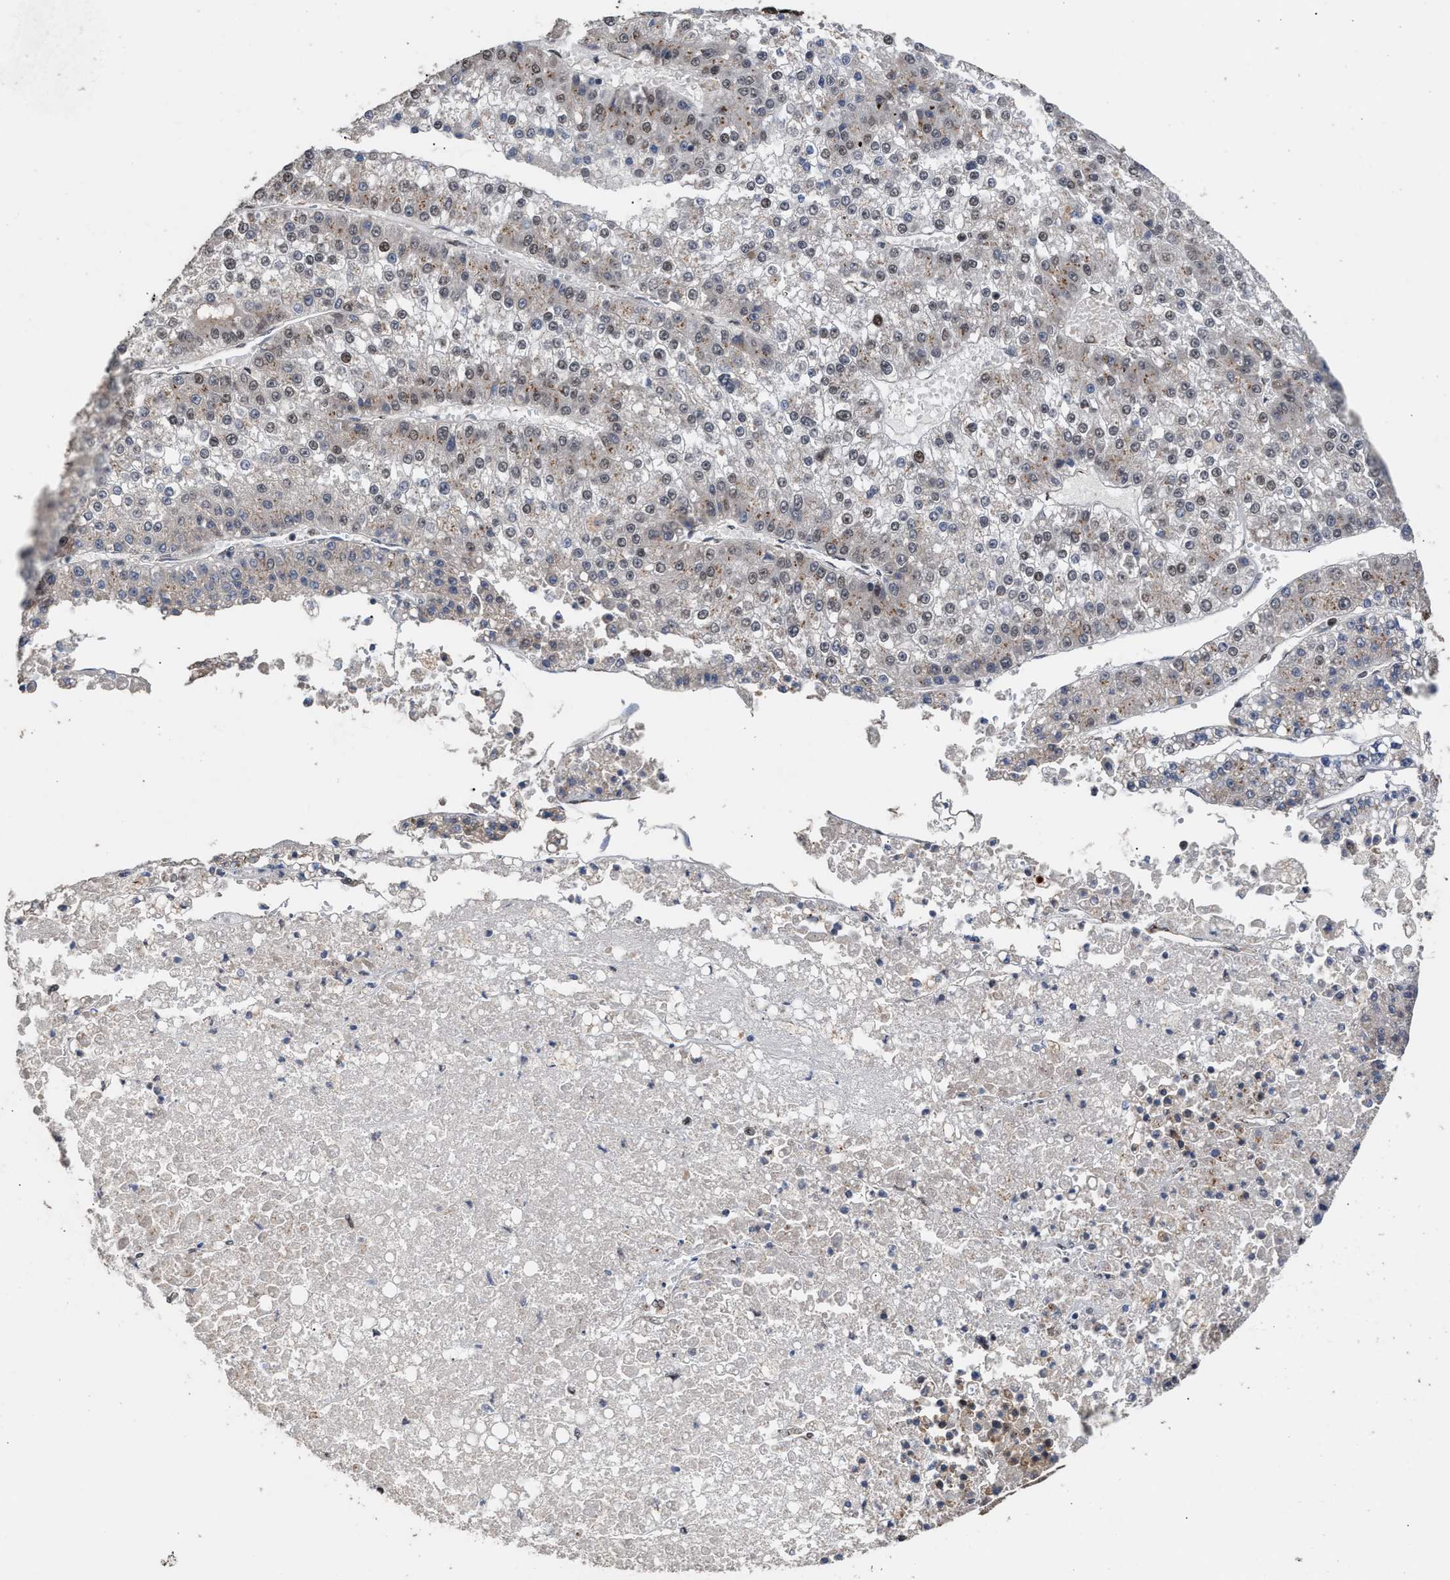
{"staining": {"intensity": "weak", "quantity": "25%-75%", "location": "cytoplasmic/membranous,nuclear"}, "tissue": "liver cancer", "cell_type": "Tumor cells", "image_type": "cancer", "snomed": [{"axis": "morphology", "description": "Carcinoma, Hepatocellular, NOS"}, {"axis": "topography", "description": "Liver"}], "caption": "This photomicrograph reveals immunohistochemistry staining of hepatocellular carcinoma (liver), with low weak cytoplasmic/membranous and nuclear staining in approximately 25%-75% of tumor cells.", "gene": "MKNK2", "patient": {"sex": "female", "age": 73}}